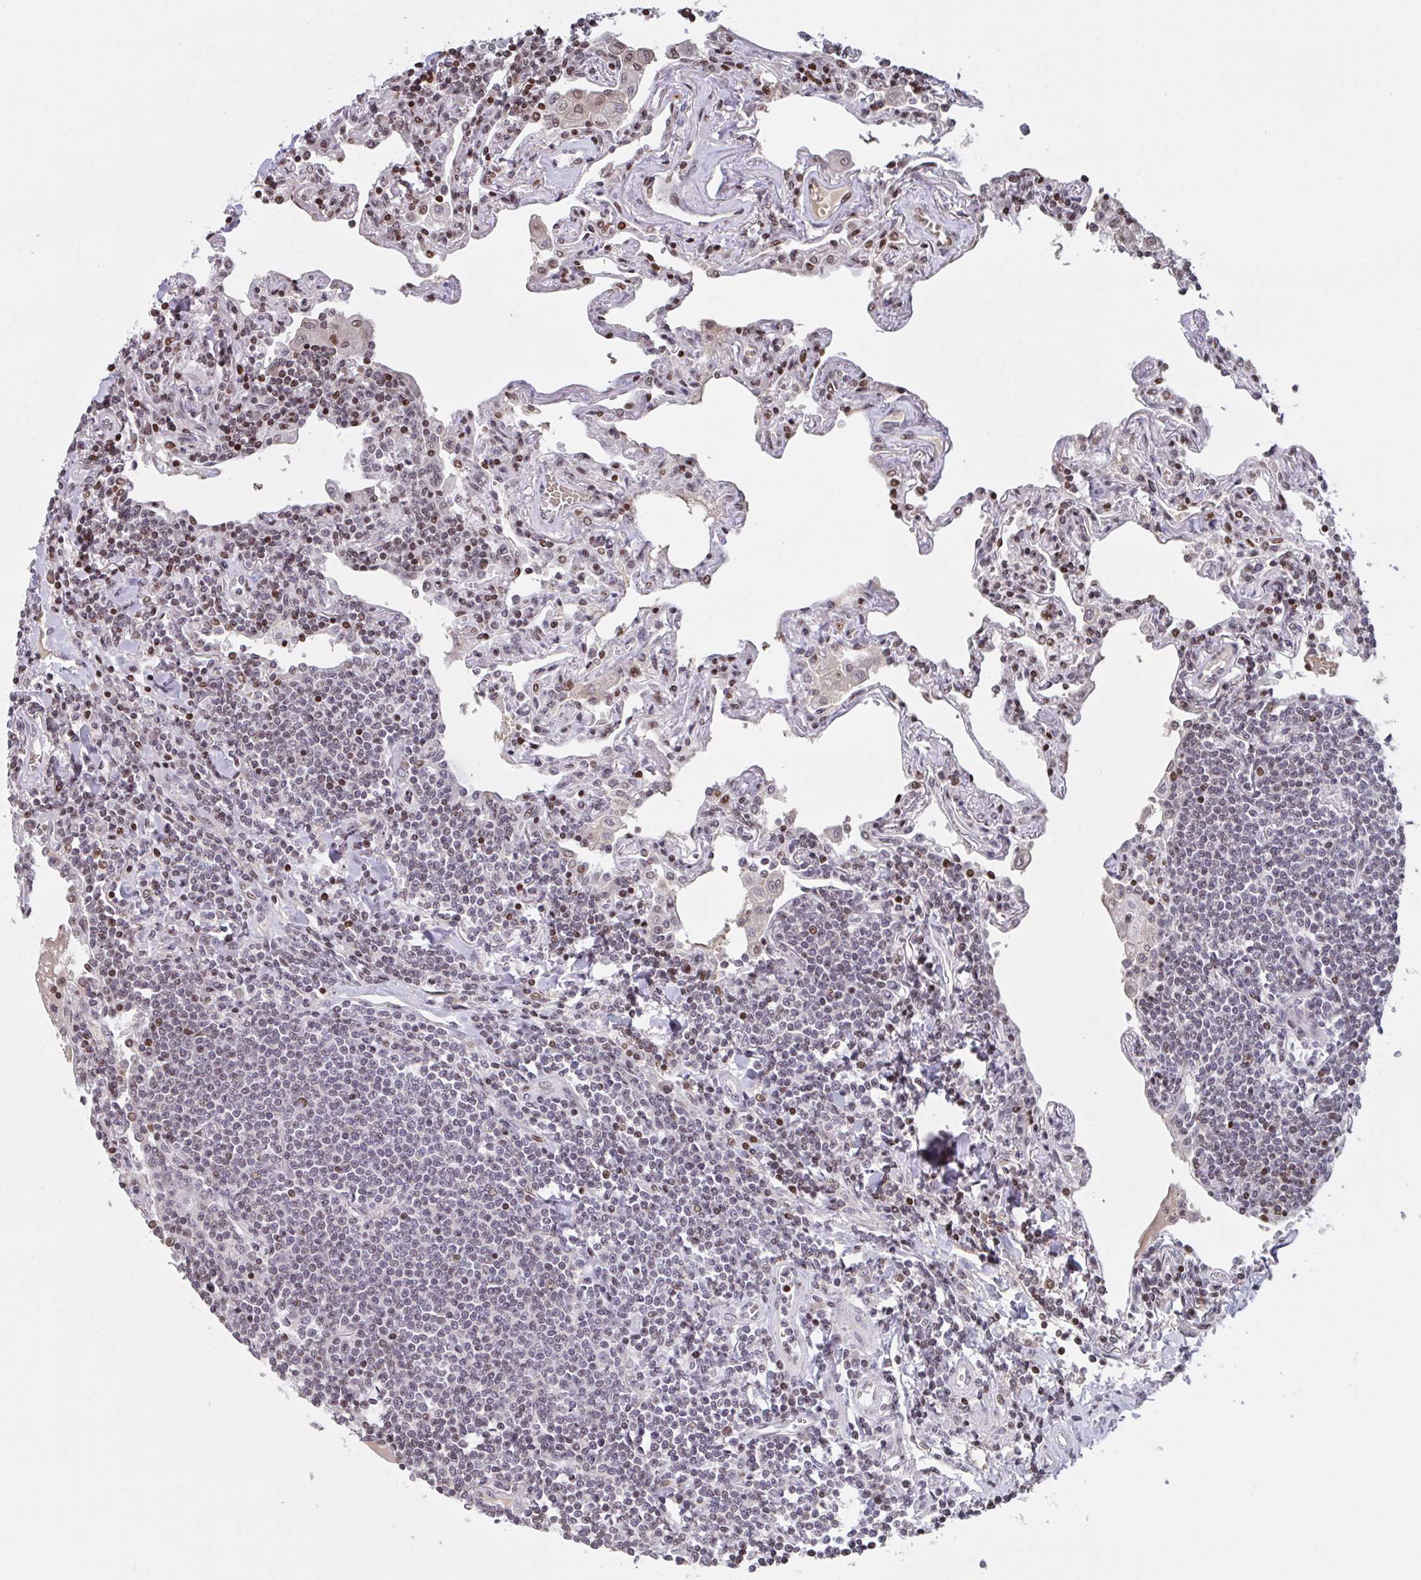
{"staining": {"intensity": "negative", "quantity": "none", "location": "none"}, "tissue": "lymphoma", "cell_type": "Tumor cells", "image_type": "cancer", "snomed": [{"axis": "morphology", "description": "Malignant lymphoma, non-Hodgkin's type, Low grade"}, {"axis": "topography", "description": "Lung"}], "caption": "DAB immunohistochemical staining of human lymphoma displays no significant positivity in tumor cells. (Stains: DAB (3,3'-diaminobenzidine) IHC with hematoxylin counter stain, Microscopy: brightfield microscopy at high magnification).", "gene": "PCDHB8", "patient": {"sex": "female", "age": 71}}